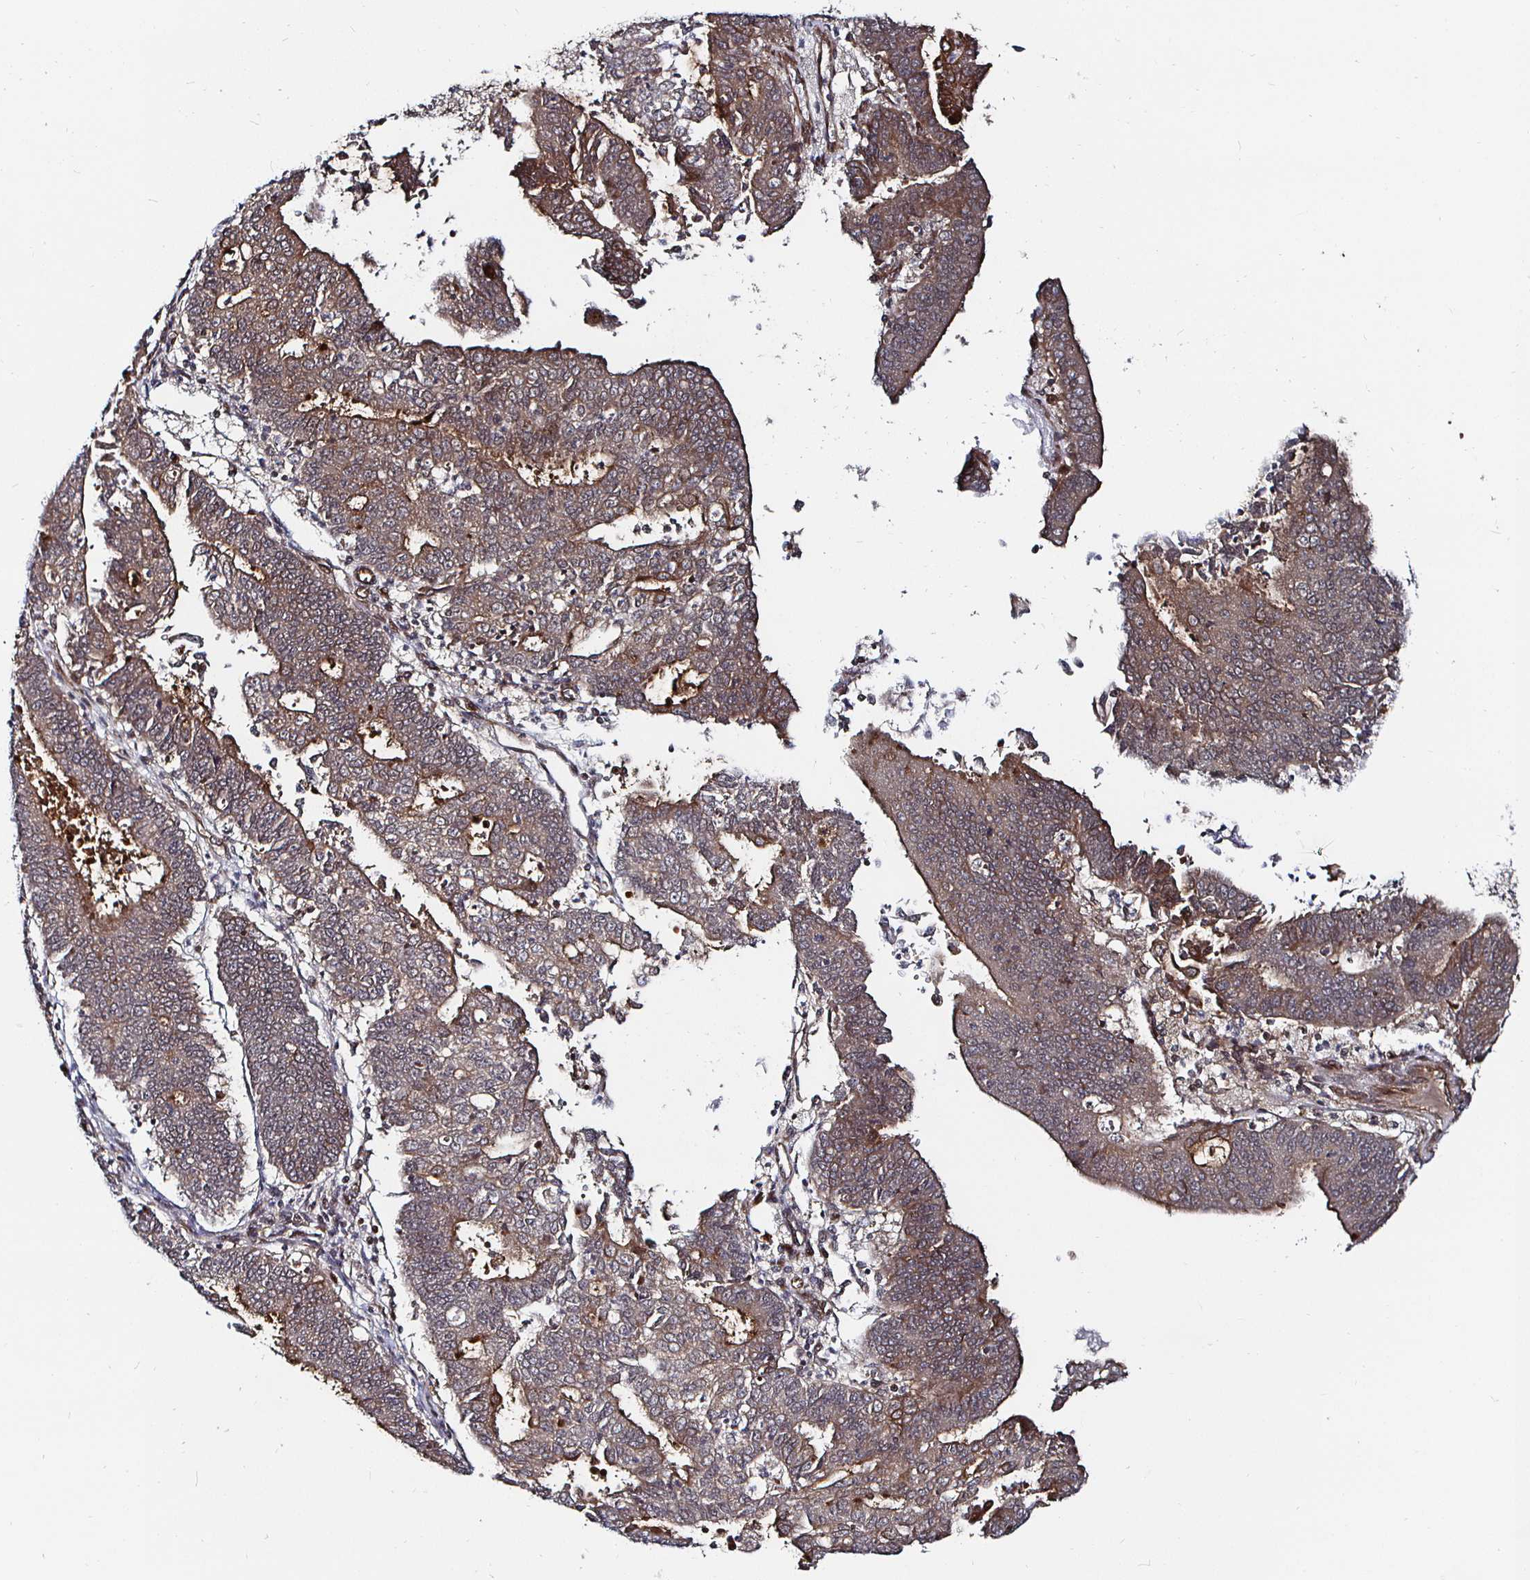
{"staining": {"intensity": "moderate", "quantity": "25%-75%", "location": "cytoplasmic/membranous"}, "tissue": "endometrial cancer", "cell_type": "Tumor cells", "image_type": "cancer", "snomed": [{"axis": "morphology", "description": "Adenocarcinoma, NOS"}, {"axis": "topography", "description": "Endometrium"}], "caption": "An image of endometrial cancer stained for a protein displays moderate cytoplasmic/membranous brown staining in tumor cells. Using DAB (brown) and hematoxylin (blue) stains, captured at high magnification using brightfield microscopy.", "gene": "TBKBP1", "patient": {"sex": "female", "age": 73}}